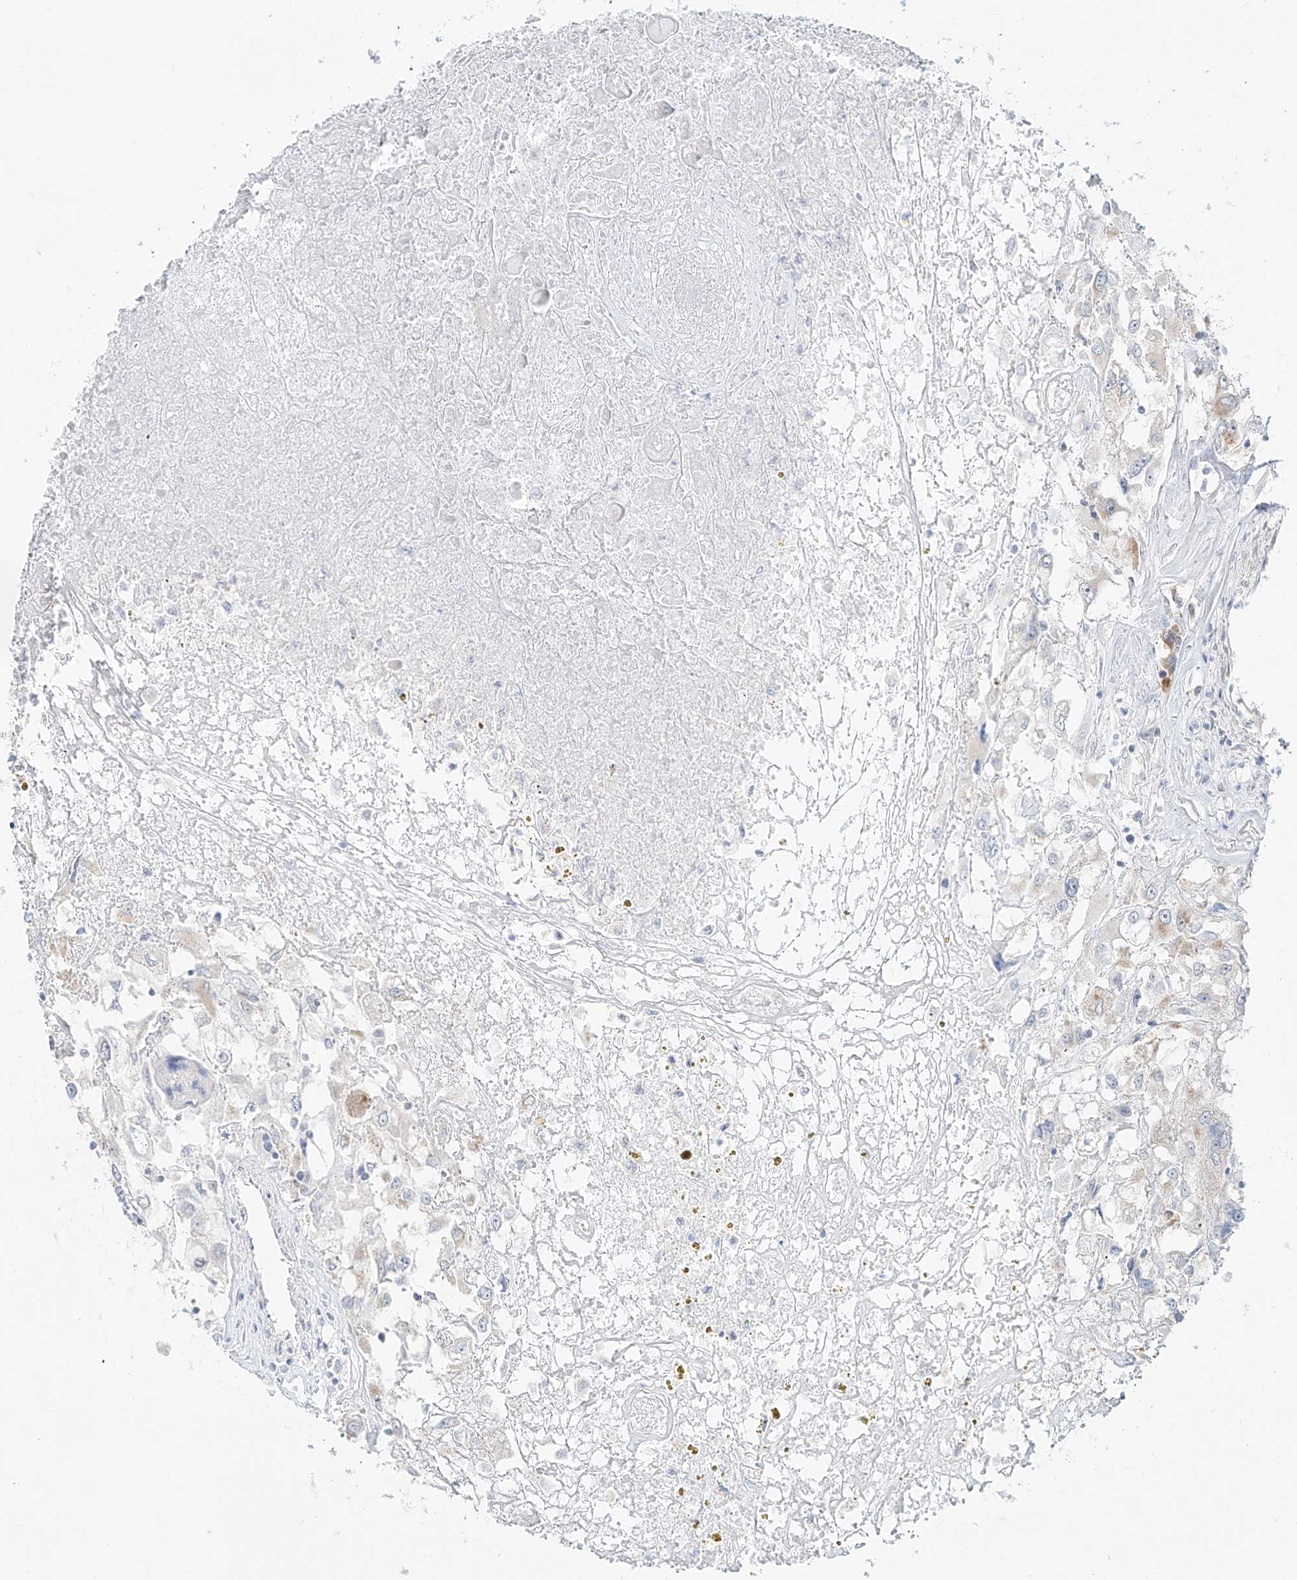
{"staining": {"intensity": "weak", "quantity": "<25%", "location": "cytoplasmic/membranous"}, "tissue": "renal cancer", "cell_type": "Tumor cells", "image_type": "cancer", "snomed": [{"axis": "morphology", "description": "Adenocarcinoma, NOS"}, {"axis": "topography", "description": "Kidney"}], "caption": "Protein analysis of renal cancer (adenocarcinoma) demonstrates no significant staining in tumor cells.", "gene": "BSDC1", "patient": {"sex": "female", "age": 52}}